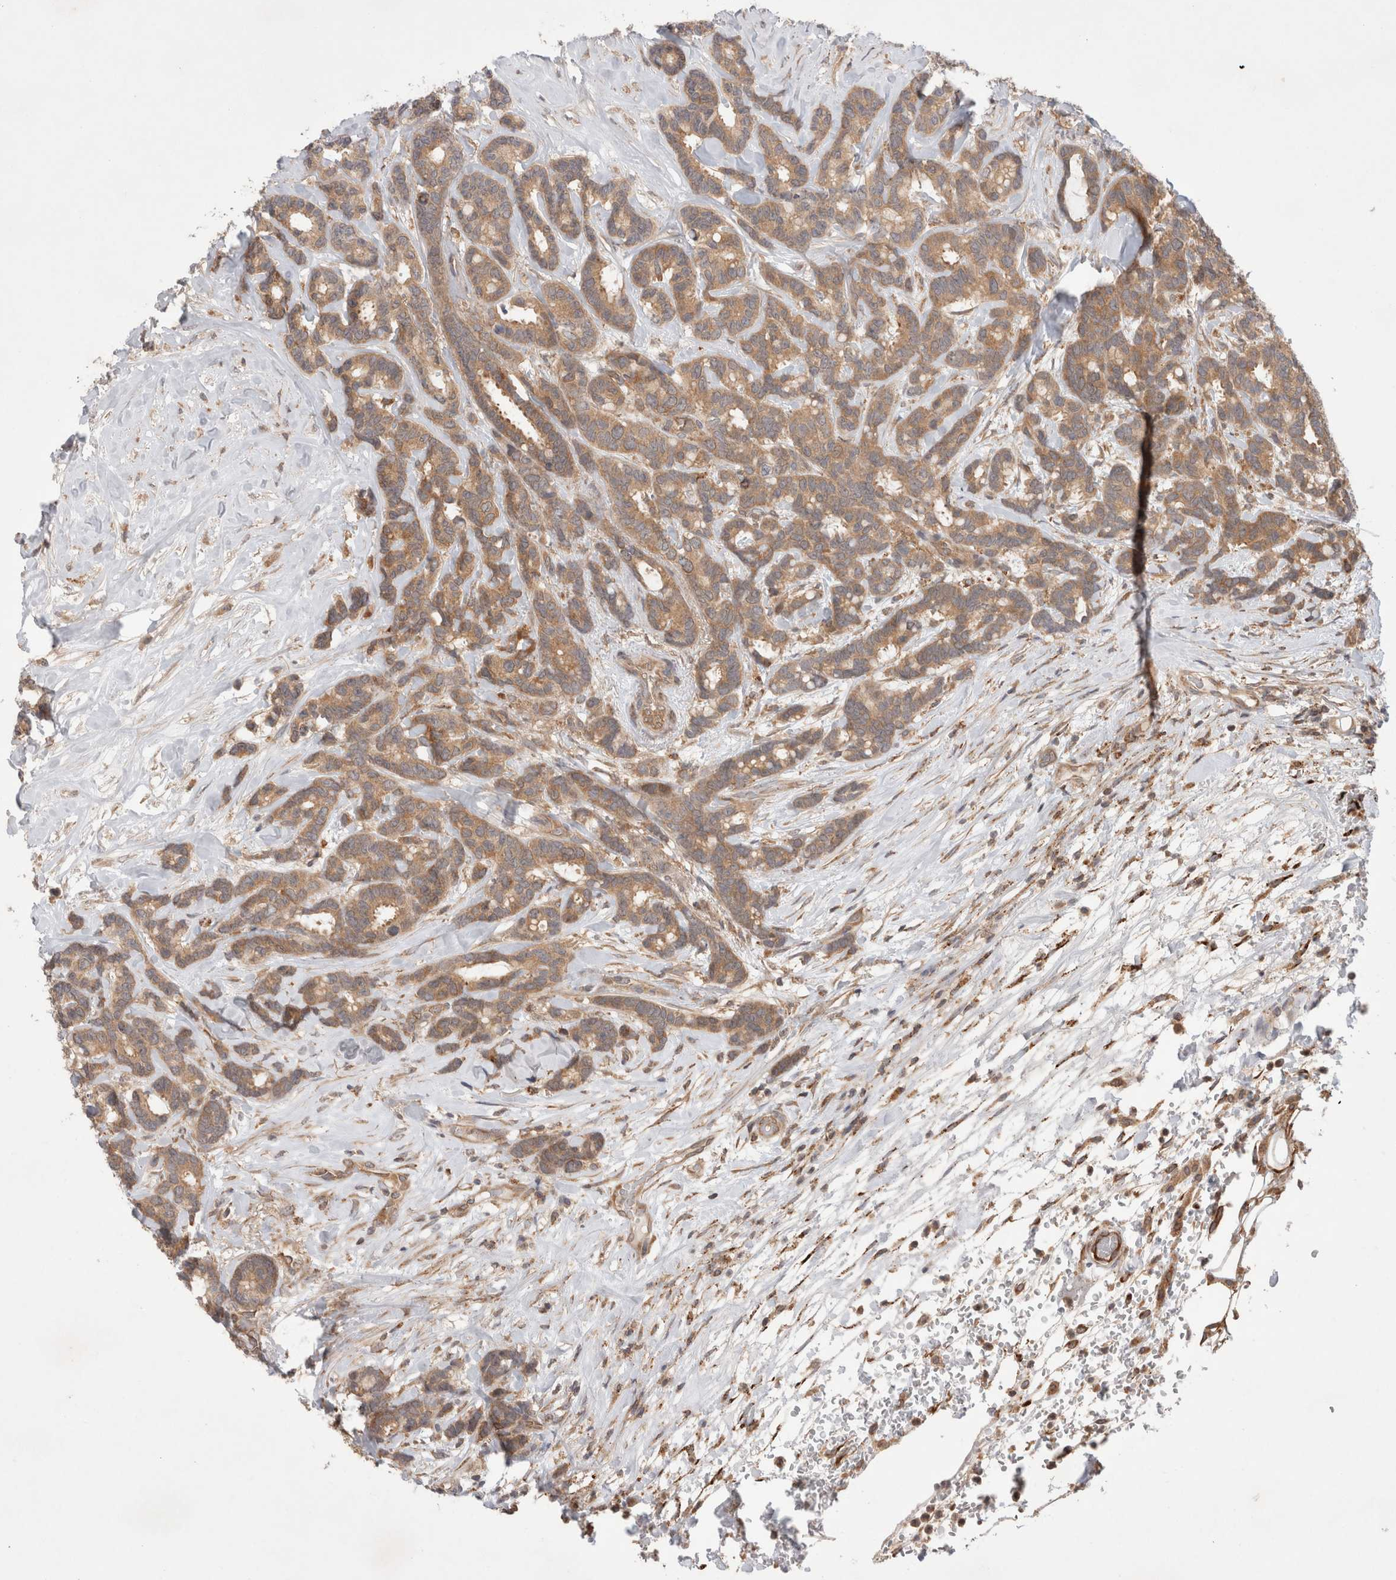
{"staining": {"intensity": "moderate", "quantity": ">75%", "location": "cytoplasmic/membranous"}, "tissue": "breast cancer", "cell_type": "Tumor cells", "image_type": "cancer", "snomed": [{"axis": "morphology", "description": "Duct carcinoma"}, {"axis": "topography", "description": "Breast"}], "caption": "The photomicrograph shows staining of invasive ductal carcinoma (breast), revealing moderate cytoplasmic/membranous protein staining (brown color) within tumor cells.", "gene": "HROB", "patient": {"sex": "female", "age": 87}}